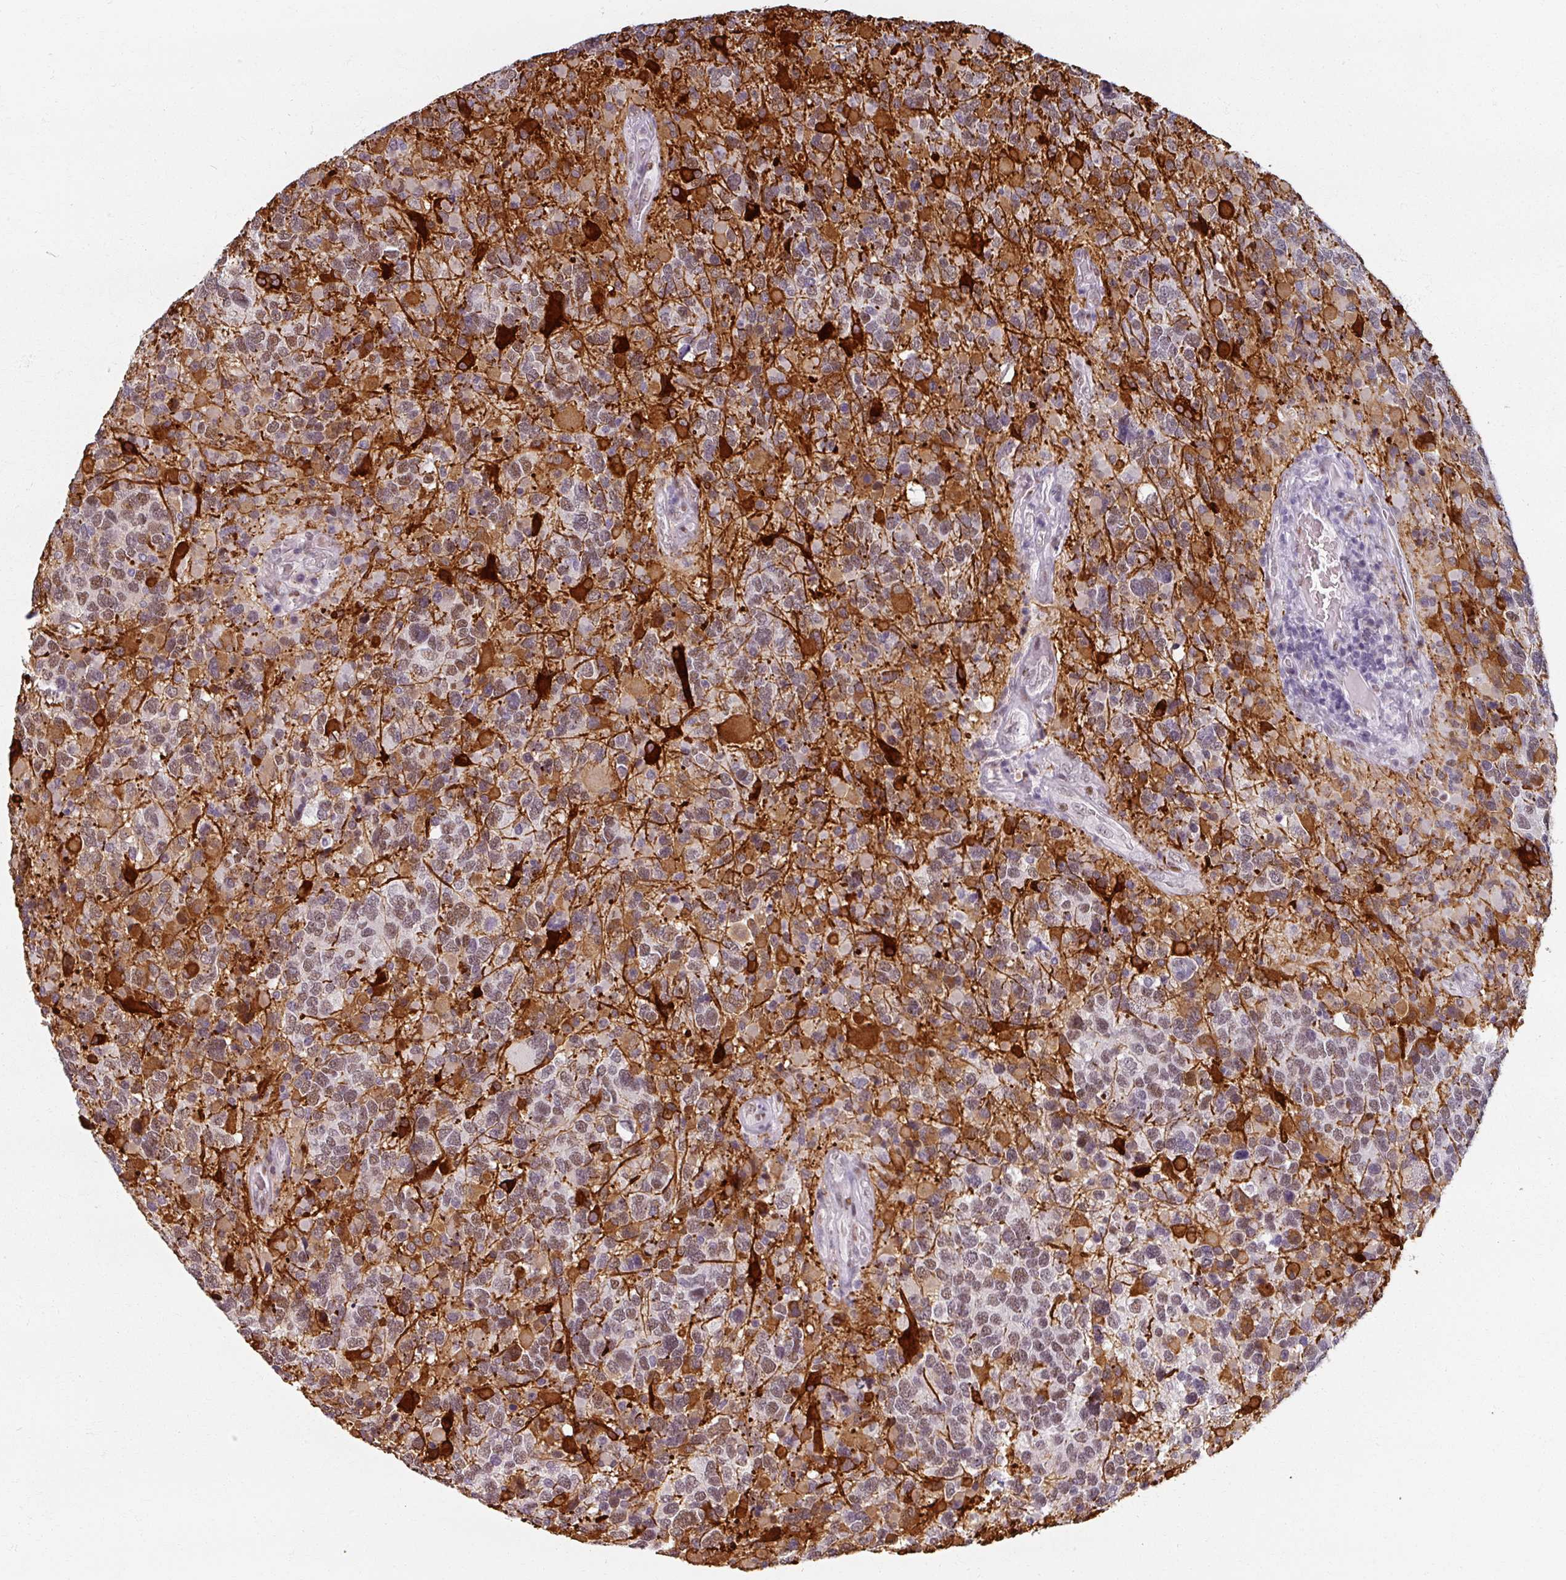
{"staining": {"intensity": "moderate", "quantity": "25%-75%", "location": "cytoplasmic/membranous,nuclear"}, "tissue": "glioma", "cell_type": "Tumor cells", "image_type": "cancer", "snomed": [{"axis": "morphology", "description": "Glioma, malignant, High grade"}, {"axis": "topography", "description": "Brain"}], "caption": "Tumor cells show medium levels of moderate cytoplasmic/membranous and nuclear expression in approximately 25%-75% of cells in malignant glioma (high-grade).", "gene": "RIPOR3", "patient": {"sex": "female", "age": 40}}